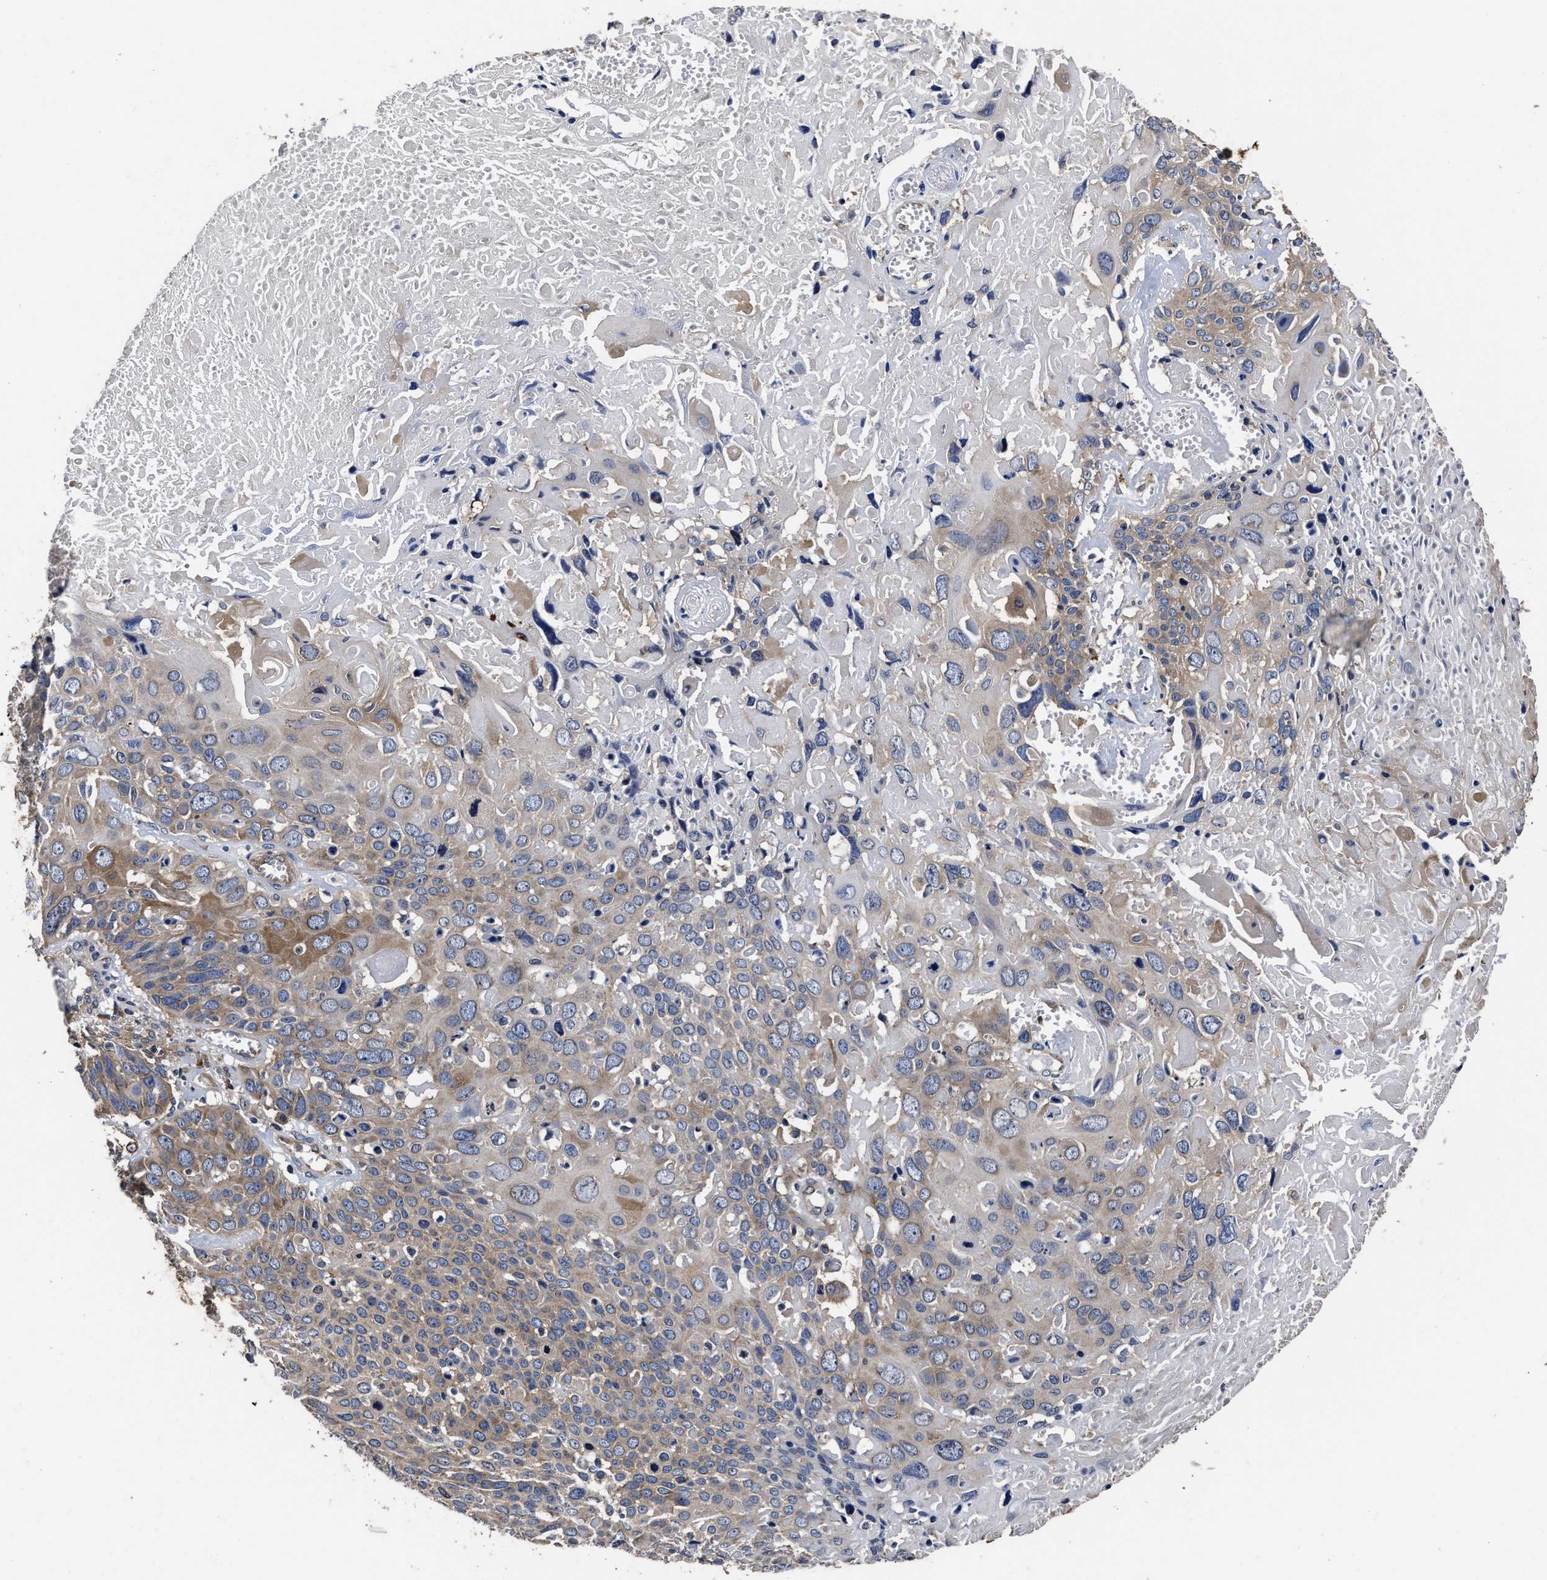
{"staining": {"intensity": "weak", "quantity": "25%-75%", "location": "cytoplasmic/membranous"}, "tissue": "cervical cancer", "cell_type": "Tumor cells", "image_type": "cancer", "snomed": [{"axis": "morphology", "description": "Squamous cell carcinoma, NOS"}, {"axis": "topography", "description": "Cervix"}], "caption": "Brown immunohistochemical staining in human squamous cell carcinoma (cervical) reveals weak cytoplasmic/membranous expression in about 25%-75% of tumor cells.", "gene": "AVEN", "patient": {"sex": "female", "age": 74}}